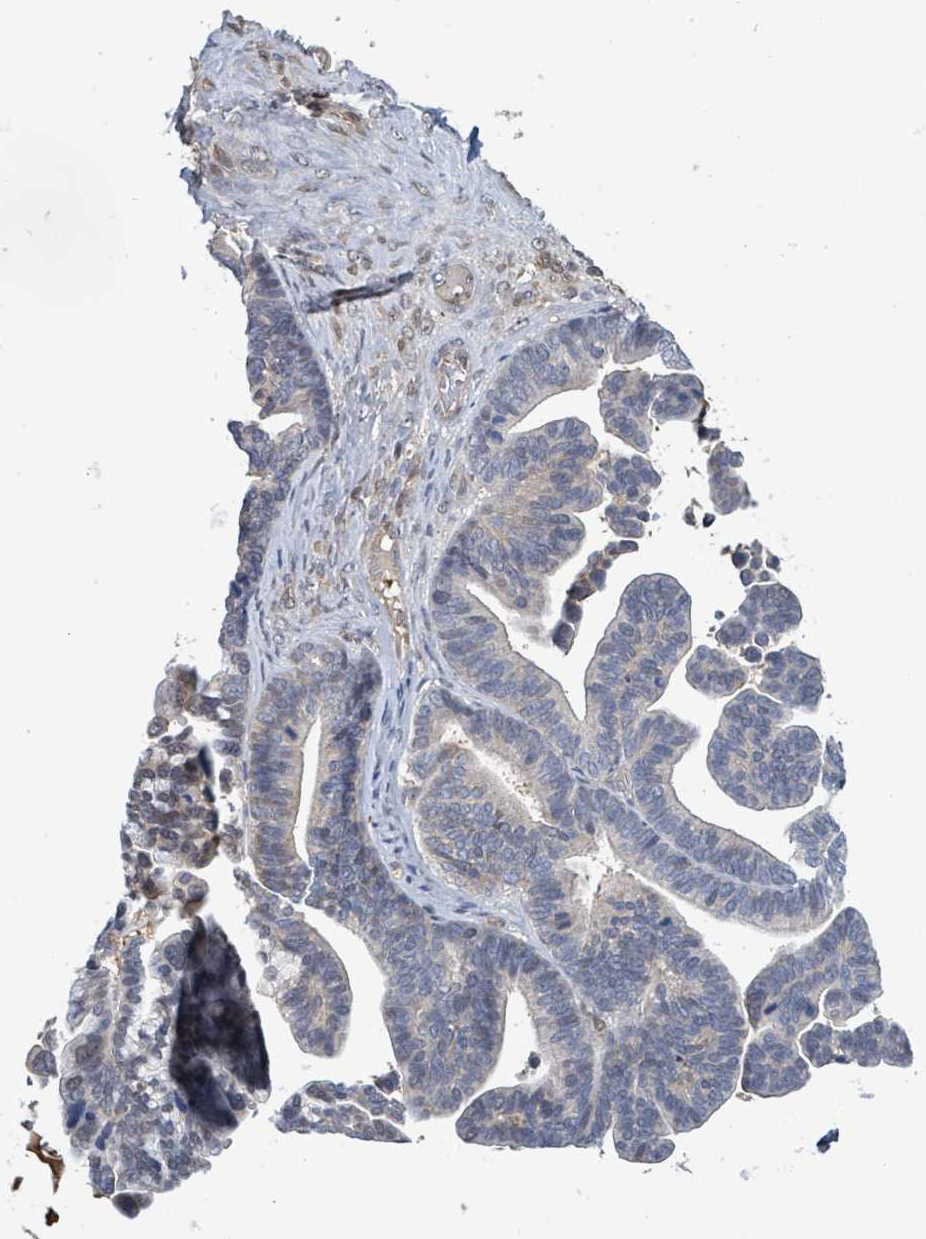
{"staining": {"intensity": "negative", "quantity": "none", "location": "none"}, "tissue": "ovarian cancer", "cell_type": "Tumor cells", "image_type": "cancer", "snomed": [{"axis": "morphology", "description": "Cystadenocarcinoma, serous, NOS"}, {"axis": "topography", "description": "Ovary"}], "caption": "Ovarian cancer (serous cystadenocarcinoma) was stained to show a protein in brown. There is no significant positivity in tumor cells.", "gene": "PGAM1", "patient": {"sex": "female", "age": 56}}